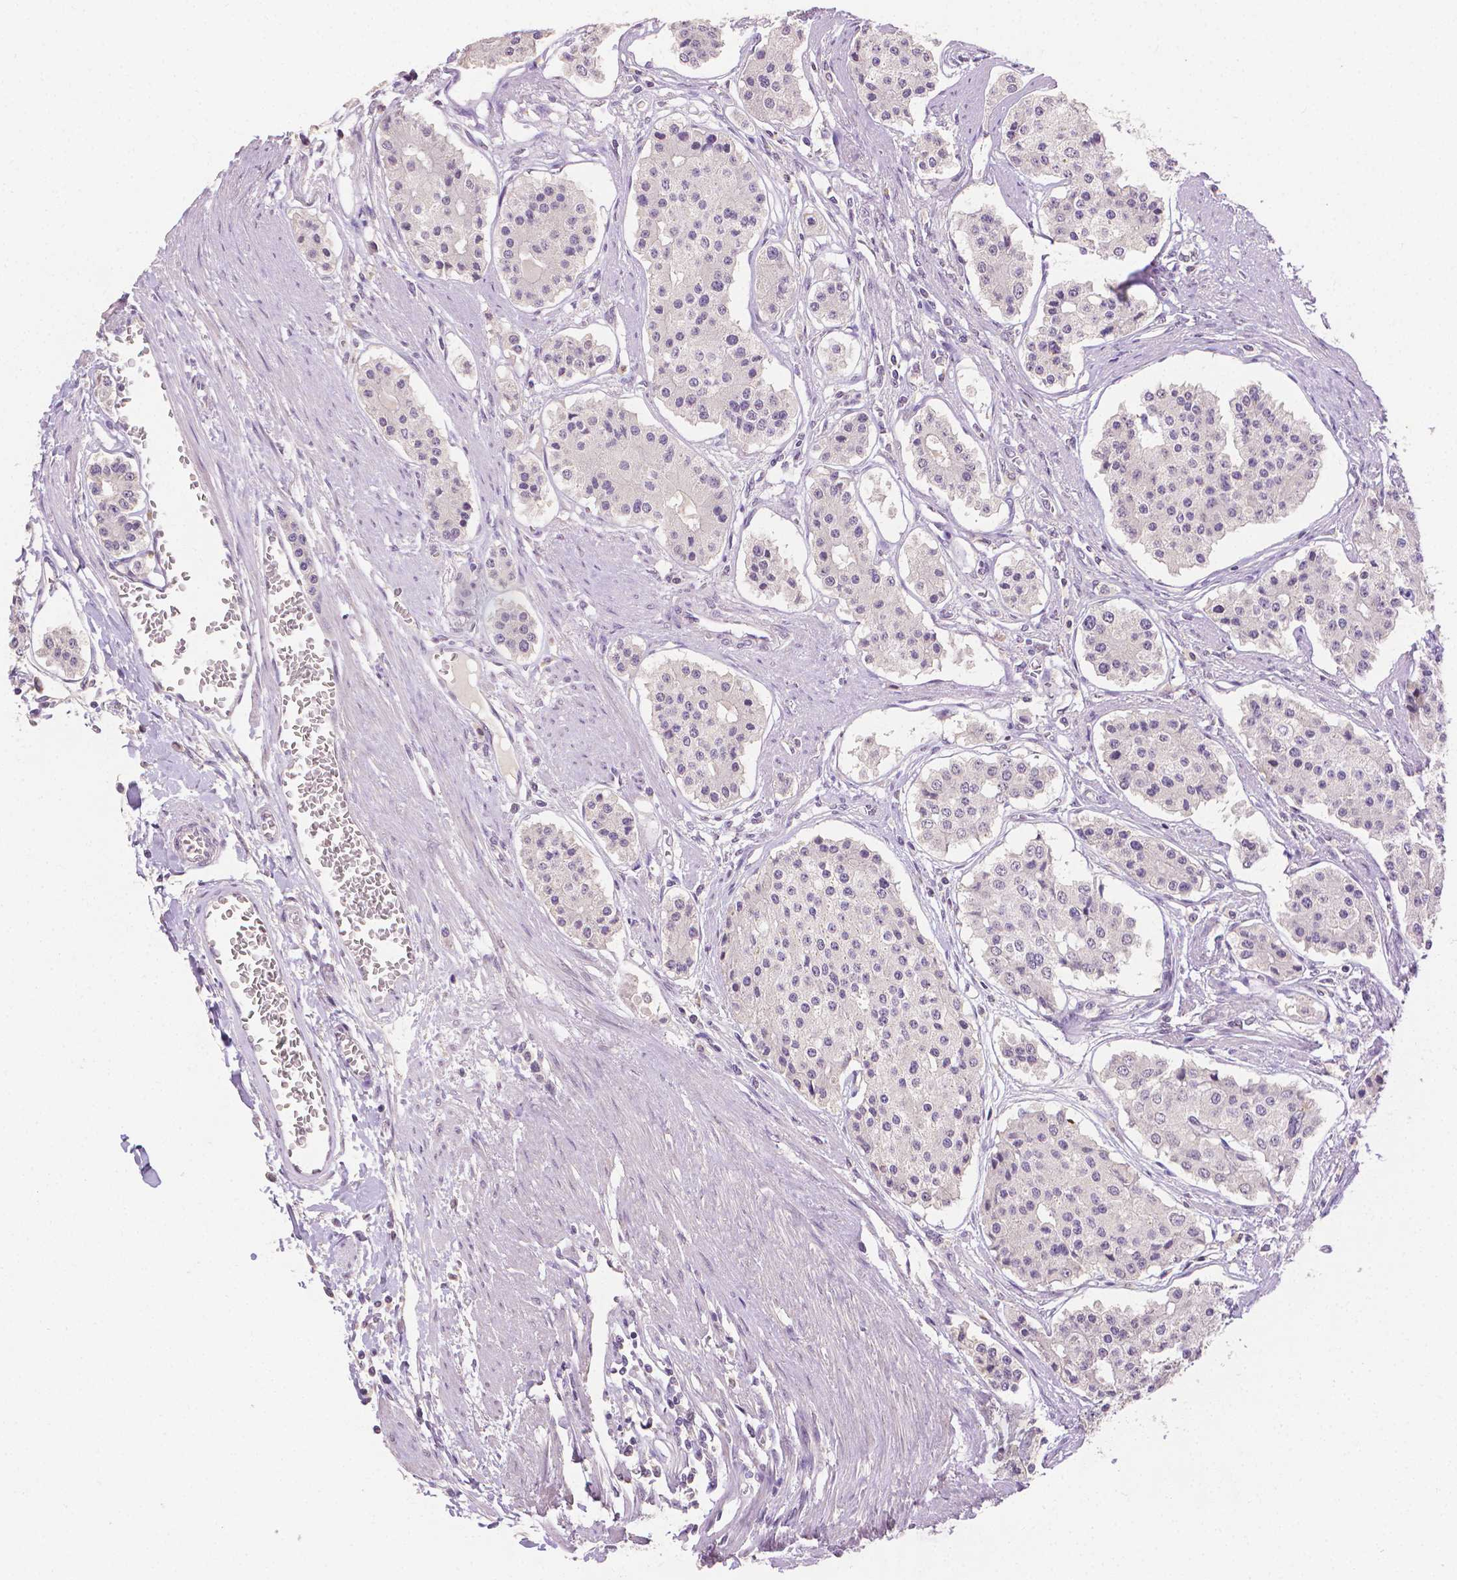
{"staining": {"intensity": "negative", "quantity": "none", "location": "none"}, "tissue": "carcinoid", "cell_type": "Tumor cells", "image_type": "cancer", "snomed": [{"axis": "morphology", "description": "Carcinoid, malignant, NOS"}, {"axis": "topography", "description": "Small intestine"}], "caption": "Tumor cells show no significant protein positivity in carcinoid.", "gene": "TGM1", "patient": {"sex": "female", "age": 65}}